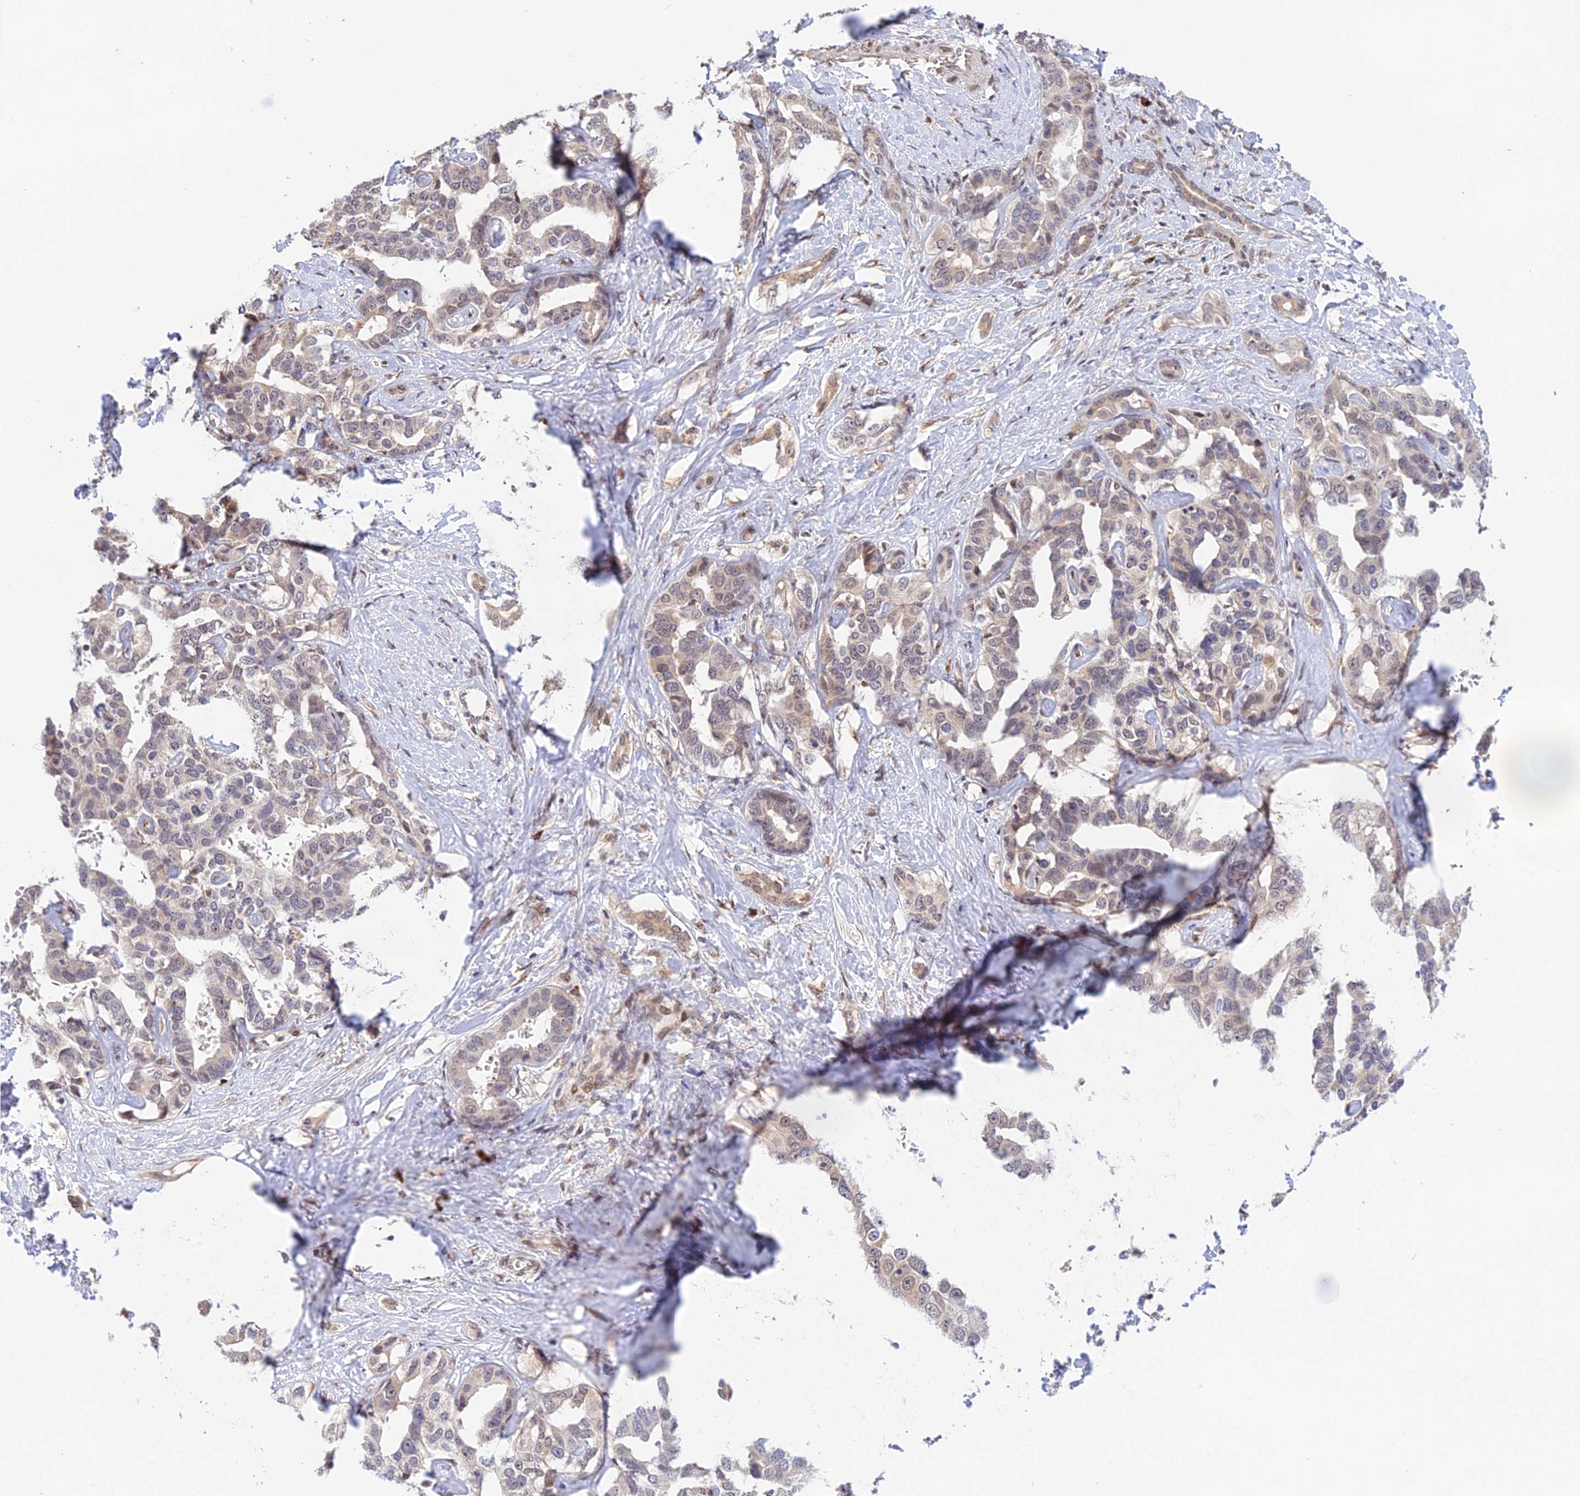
{"staining": {"intensity": "negative", "quantity": "none", "location": "none"}, "tissue": "liver cancer", "cell_type": "Tumor cells", "image_type": "cancer", "snomed": [{"axis": "morphology", "description": "Cholangiocarcinoma"}, {"axis": "topography", "description": "Liver"}], "caption": "A histopathology image of human cholangiocarcinoma (liver) is negative for staining in tumor cells. (Stains: DAB immunohistochemistry with hematoxylin counter stain, Microscopy: brightfield microscopy at high magnification).", "gene": "SNX17", "patient": {"sex": "male", "age": 59}}